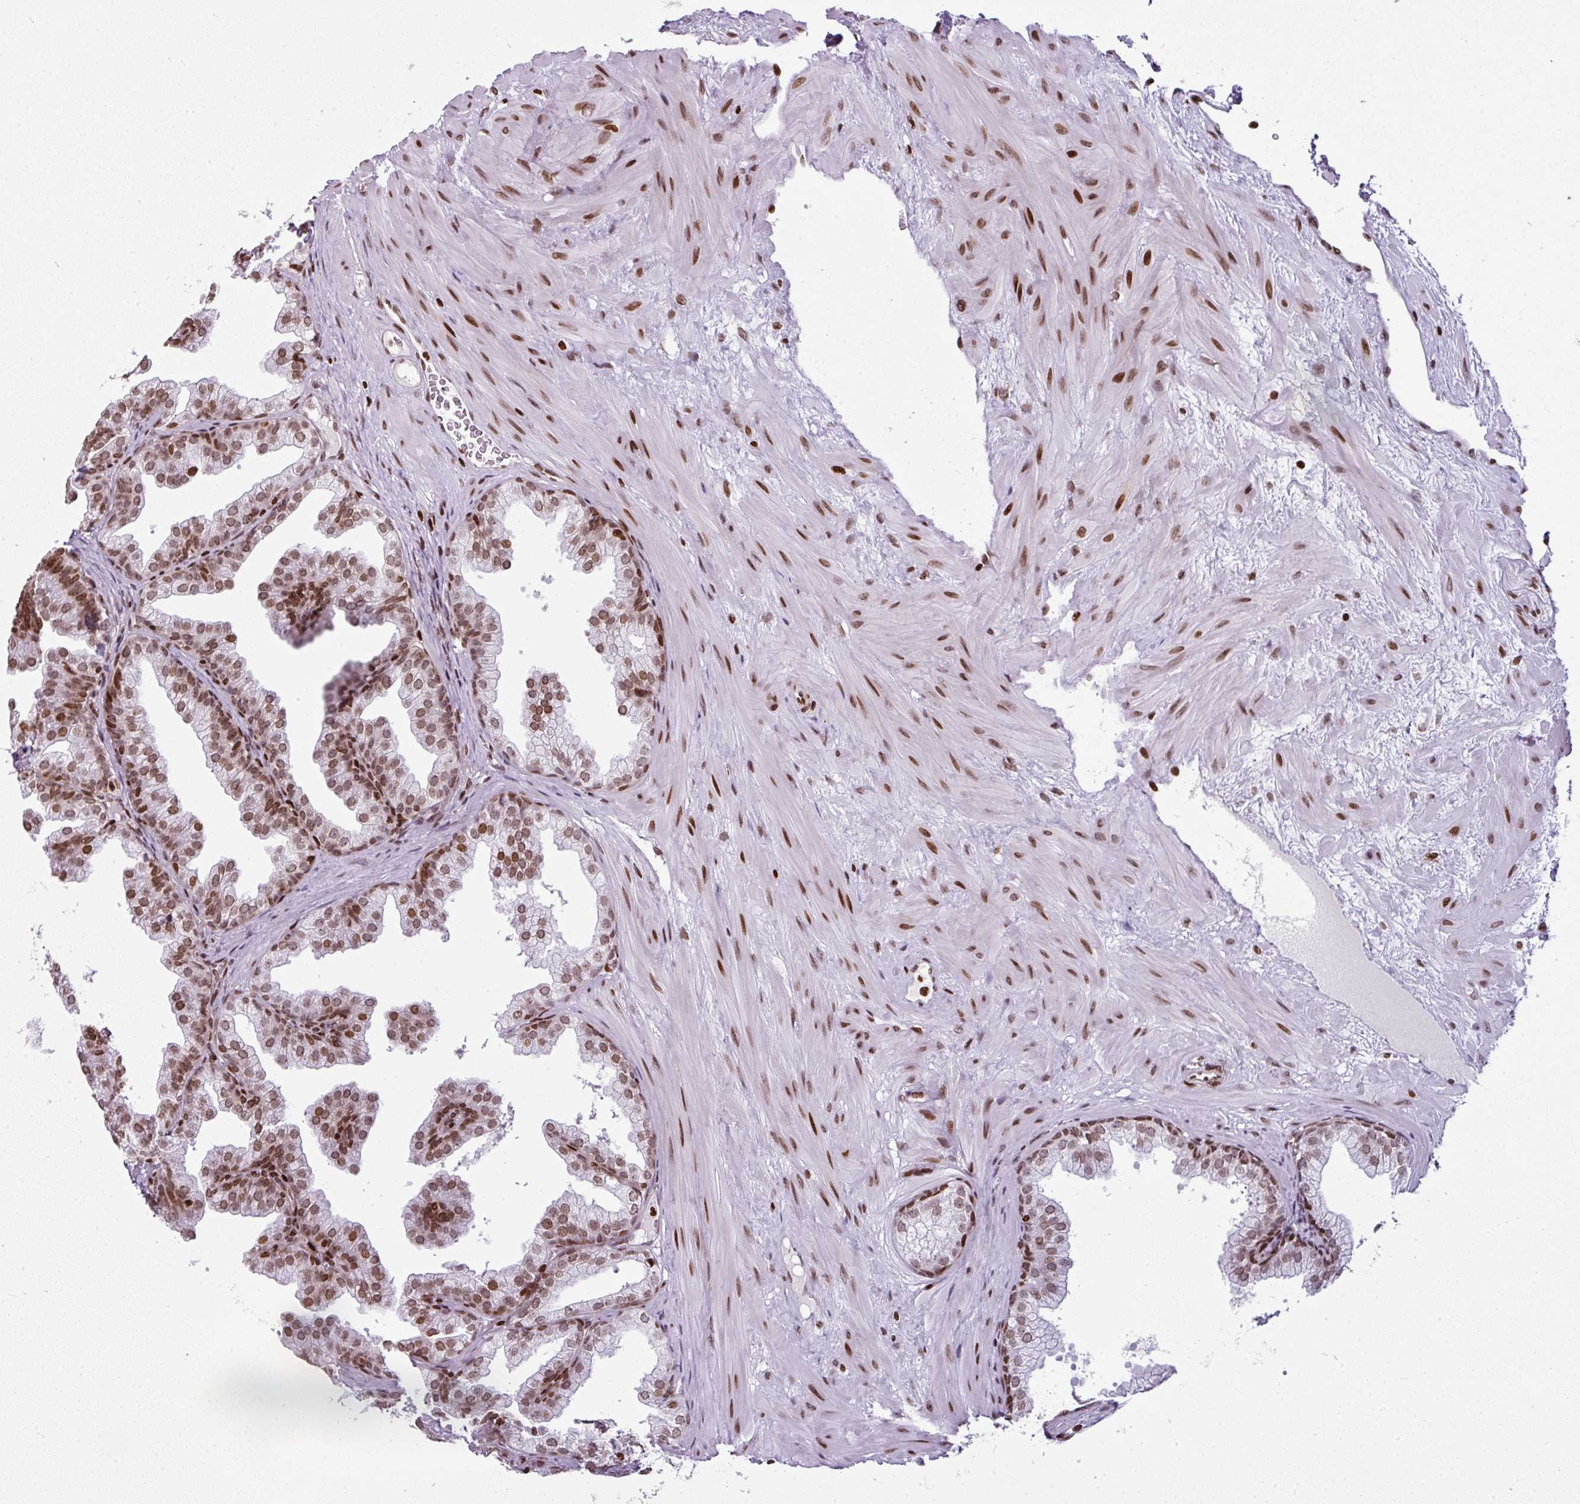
{"staining": {"intensity": "moderate", "quantity": ">75%", "location": "nuclear"}, "tissue": "prostate", "cell_type": "Glandular cells", "image_type": "normal", "snomed": [{"axis": "morphology", "description": "Normal tissue, NOS"}, {"axis": "topography", "description": "Prostate"}], "caption": "A medium amount of moderate nuclear positivity is identified in about >75% of glandular cells in unremarkable prostate.", "gene": "RASL11A", "patient": {"sex": "male", "age": 37}}